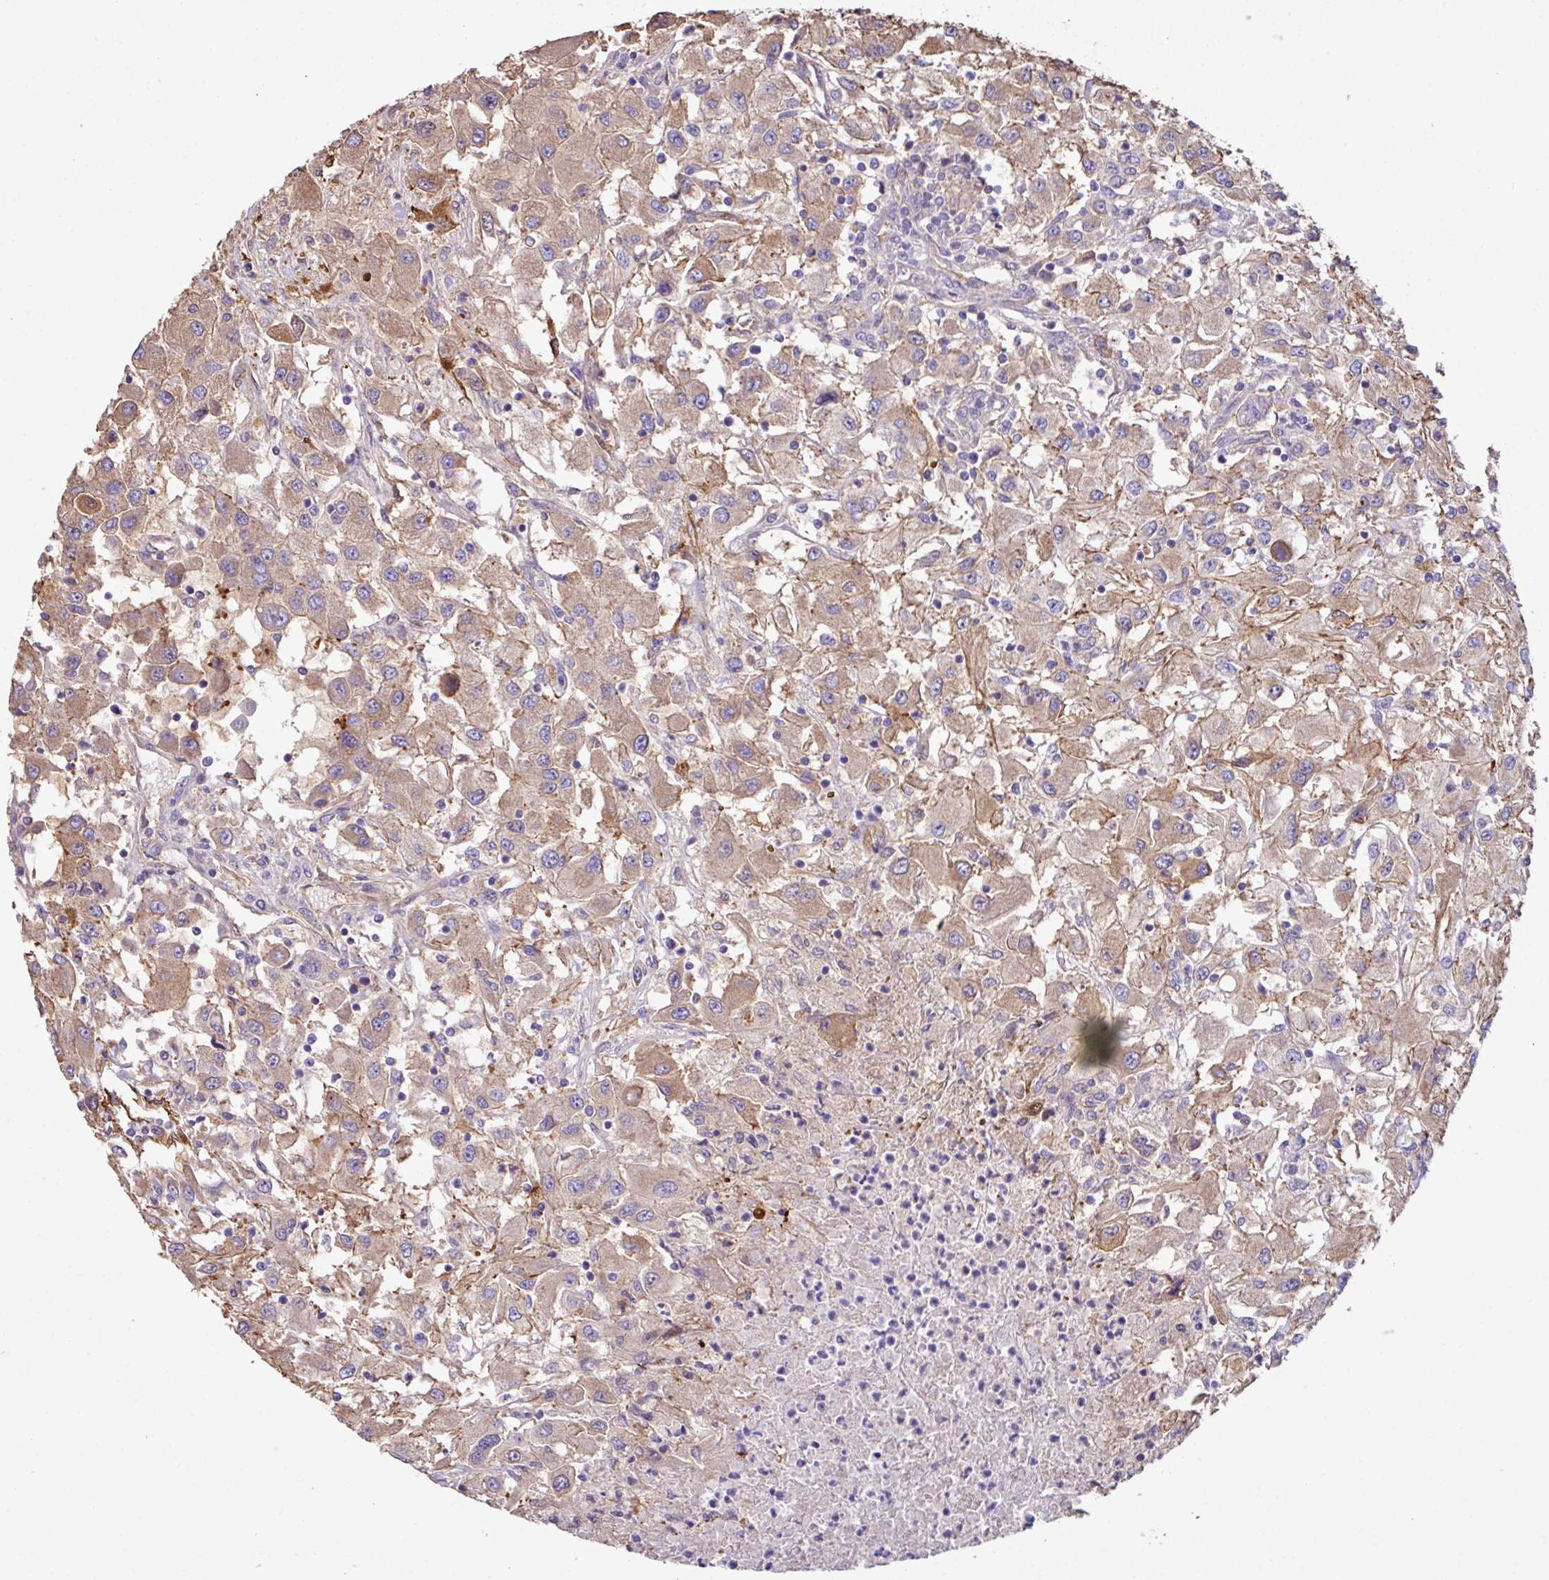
{"staining": {"intensity": "moderate", "quantity": "25%-75%", "location": "cytoplasmic/membranous"}, "tissue": "renal cancer", "cell_type": "Tumor cells", "image_type": "cancer", "snomed": [{"axis": "morphology", "description": "Adenocarcinoma, NOS"}, {"axis": "topography", "description": "Kidney"}], "caption": "Renal adenocarcinoma stained for a protein shows moderate cytoplasmic/membranous positivity in tumor cells.", "gene": "LRRC53", "patient": {"sex": "female", "age": 67}}